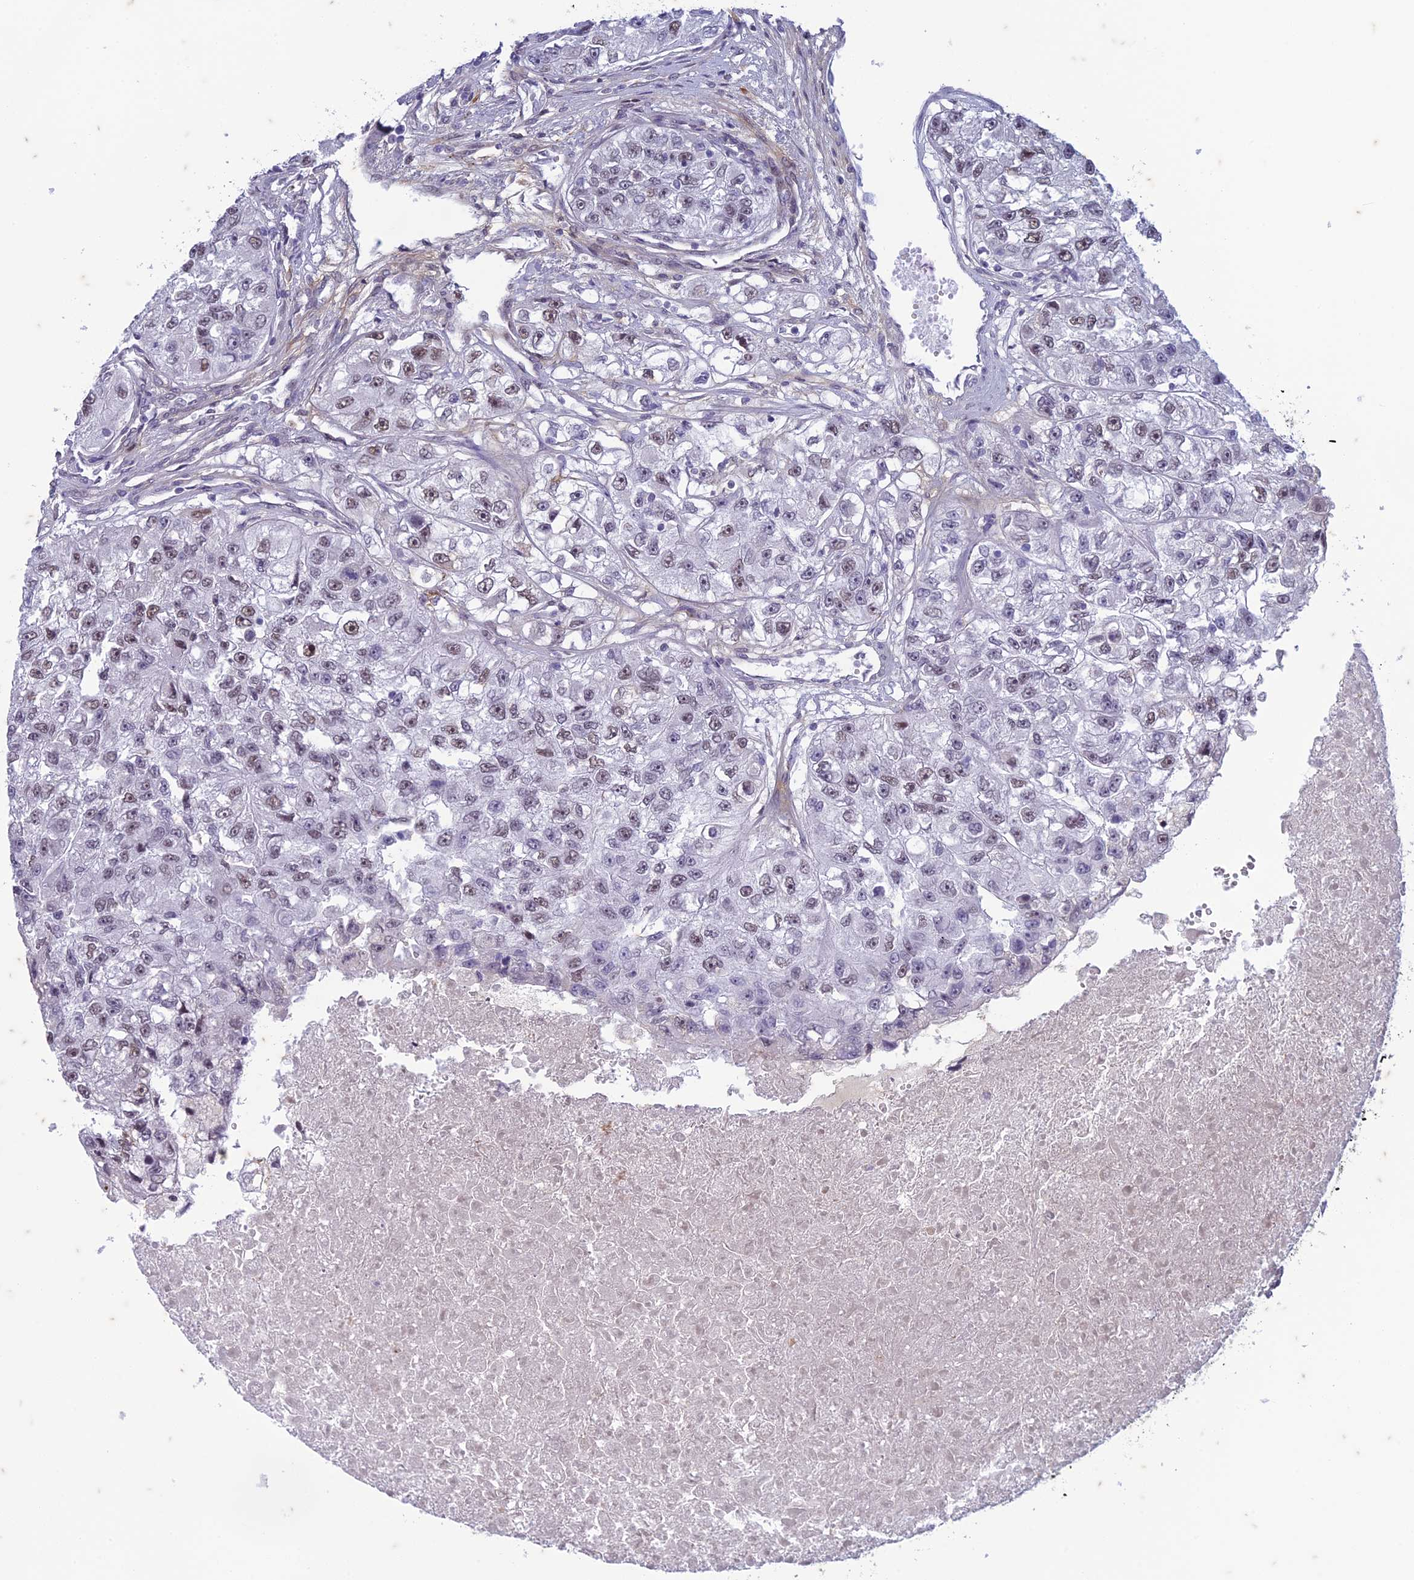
{"staining": {"intensity": "weak", "quantity": "25%-75%", "location": "nuclear"}, "tissue": "renal cancer", "cell_type": "Tumor cells", "image_type": "cancer", "snomed": [{"axis": "morphology", "description": "Adenocarcinoma, NOS"}, {"axis": "topography", "description": "Kidney"}], "caption": "Human renal cancer stained for a protein (brown) displays weak nuclear positive staining in about 25%-75% of tumor cells.", "gene": "PABPN1L", "patient": {"sex": "male", "age": 63}}